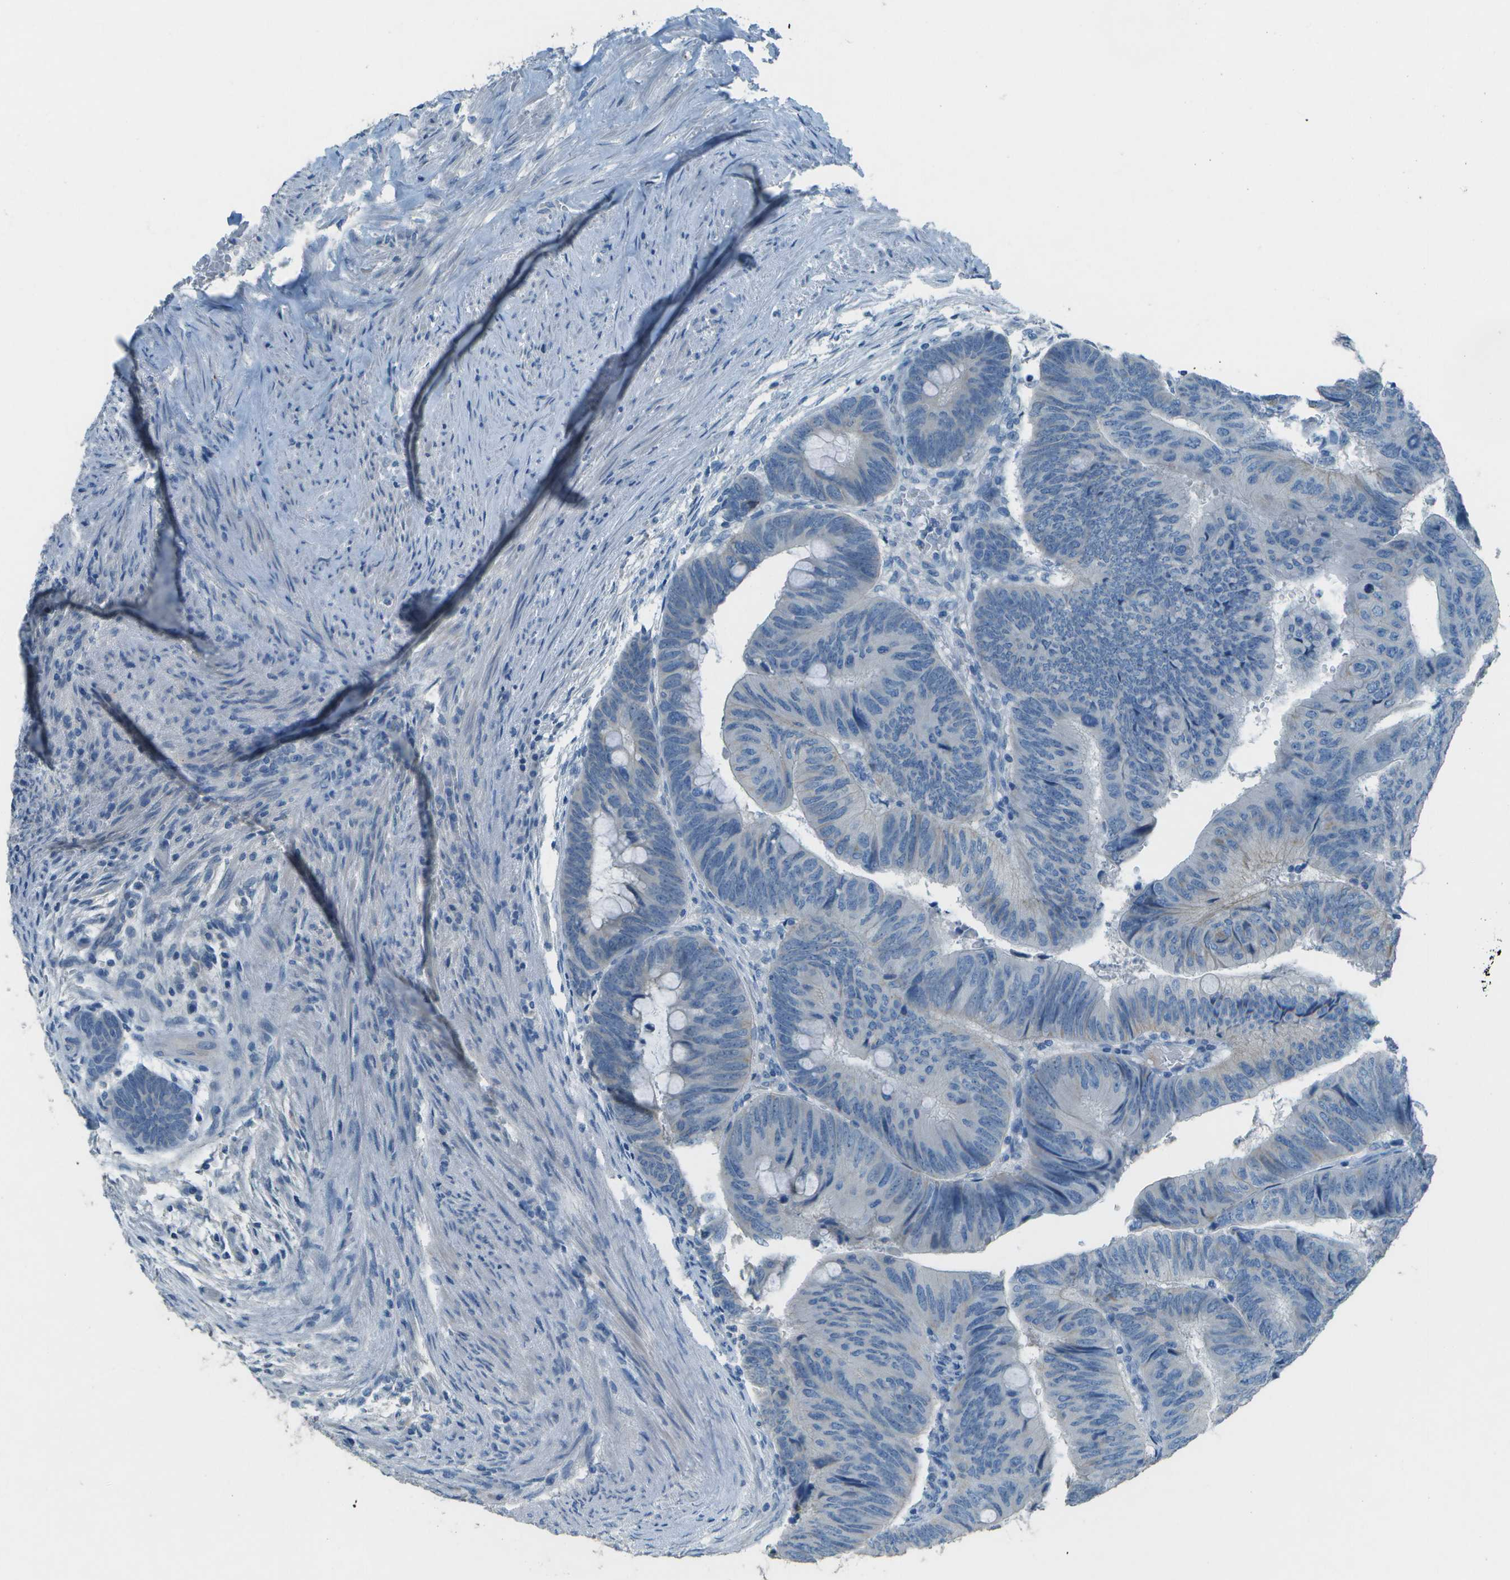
{"staining": {"intensity": "negative", "quantity": "none", "location": "none"}, "tissue": "colorectal cancer", "cell_type": "Tumor cells", "image_type": "cancer", "snomed": [{"axis": "morphology", "description": "Normal tissue, NOS"}, {"axis": "morphology", "description": "Adenocarcinoma, NOS"}, {"axis": "topography", "description": "Rectum"}, {"axis": "topography", "description": "Peripheral nerve tissue"}], "caption": "High magnification brightfield microscopy of colorectal cancer stained with DAB (3,3'-diaminobenzidine) (brown) and counterstained with hematoxylin (blue): tumor cells show no significant staining. (DAB (3,3'-diaminobenzidine) IHC with hematoxylin counter stain).", "gene": "LGI2", "patient": {"sex": "male", "age": 92}}